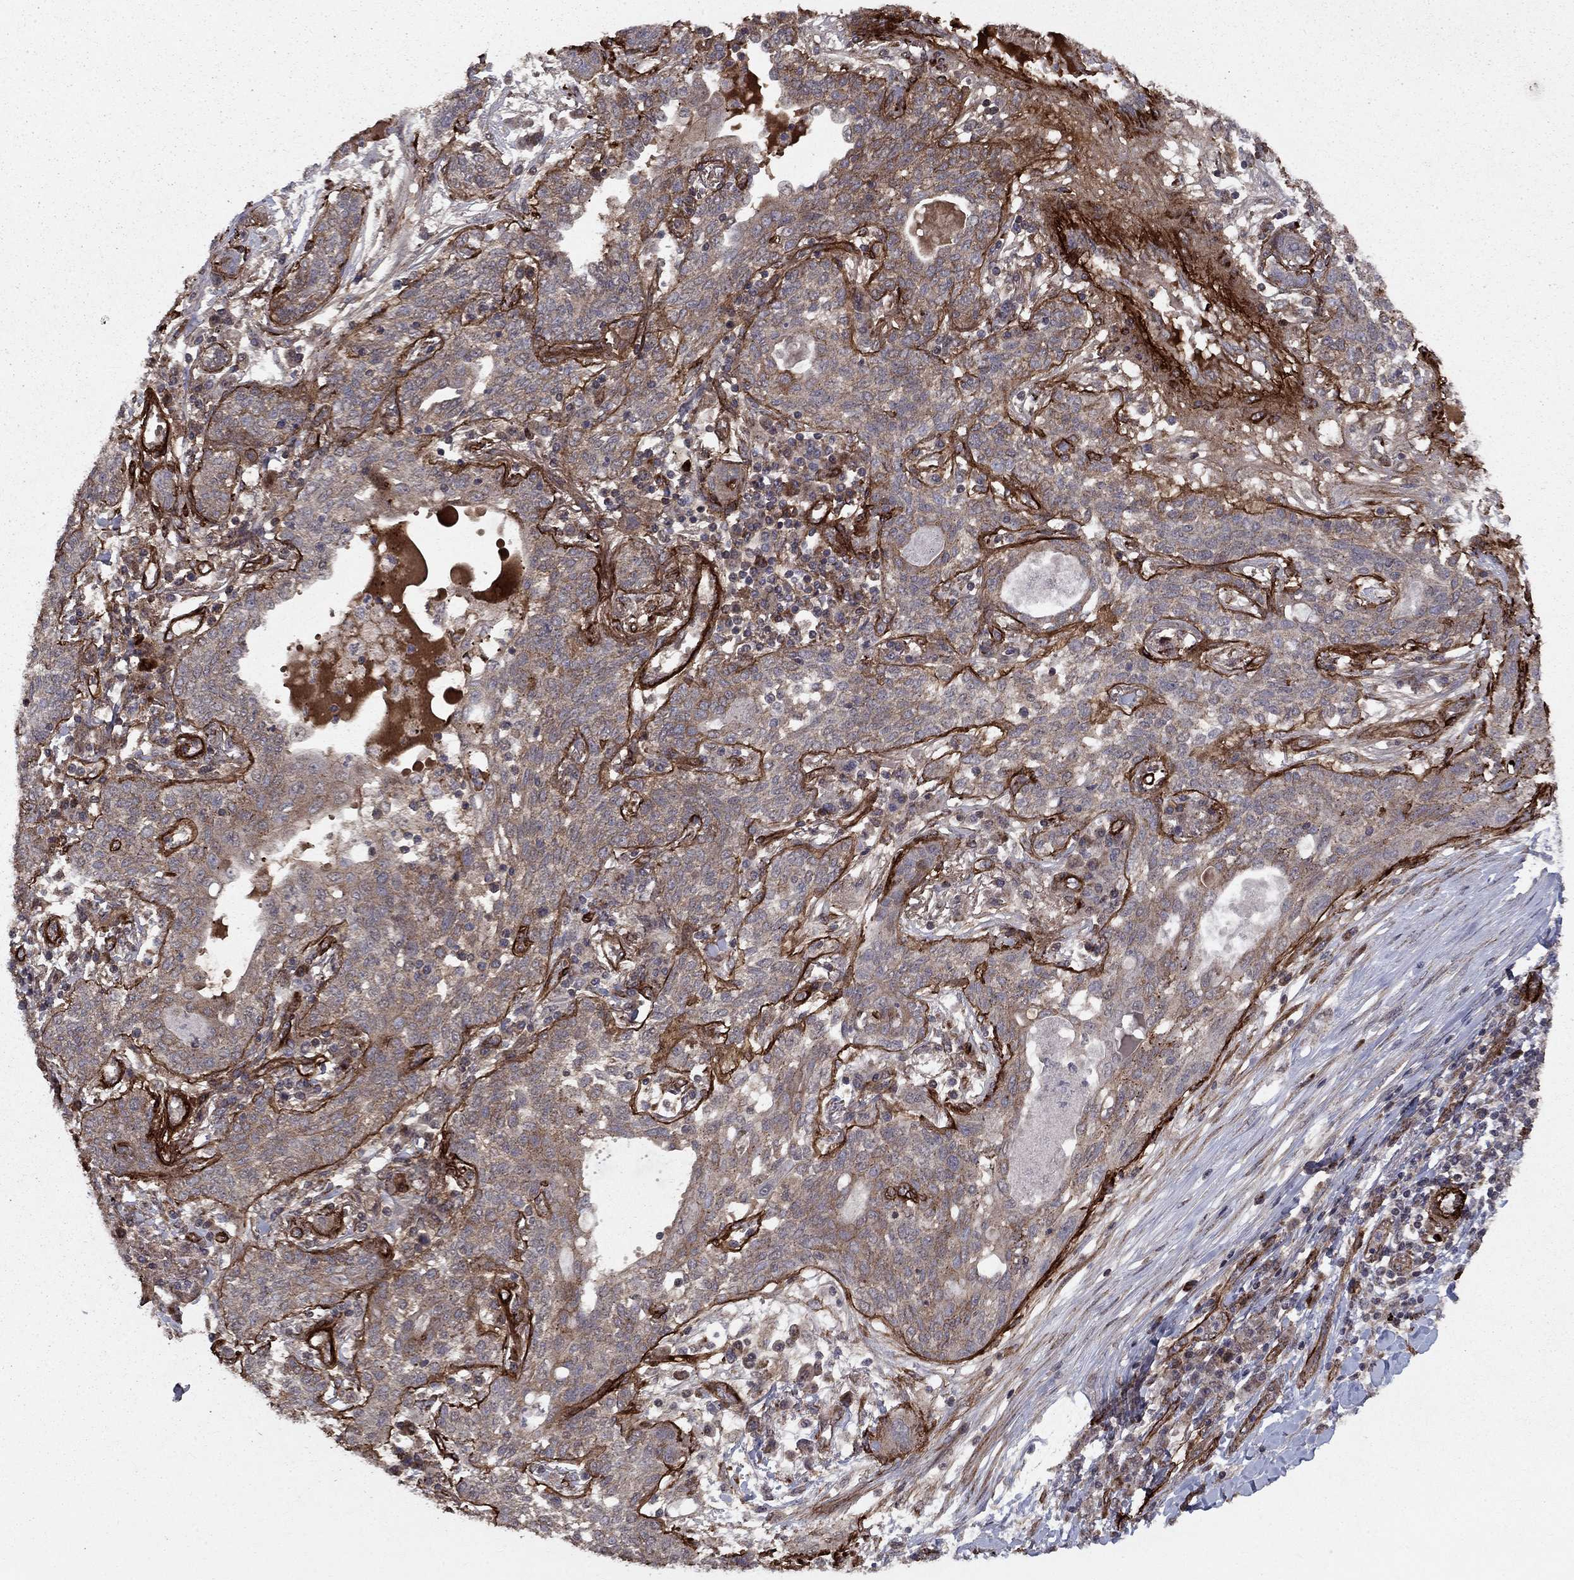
{"staining": {"intensity": "negative", "quantity": "none", "location": "none"}, "tissue": "lung cancer", "cell_type": "Tumor cells", "image_type": "cancer", "snomed": [{"axis": "morphology", "description": "Squamous cell carcinoma, NOS"}, {"axis": "topography", "description": "Lung"}], "caption": "There is no significant positivity in tumor cells of lung cancer.", "gene": "COL18A1", "patient": {"sex": "female", "age": 70}}